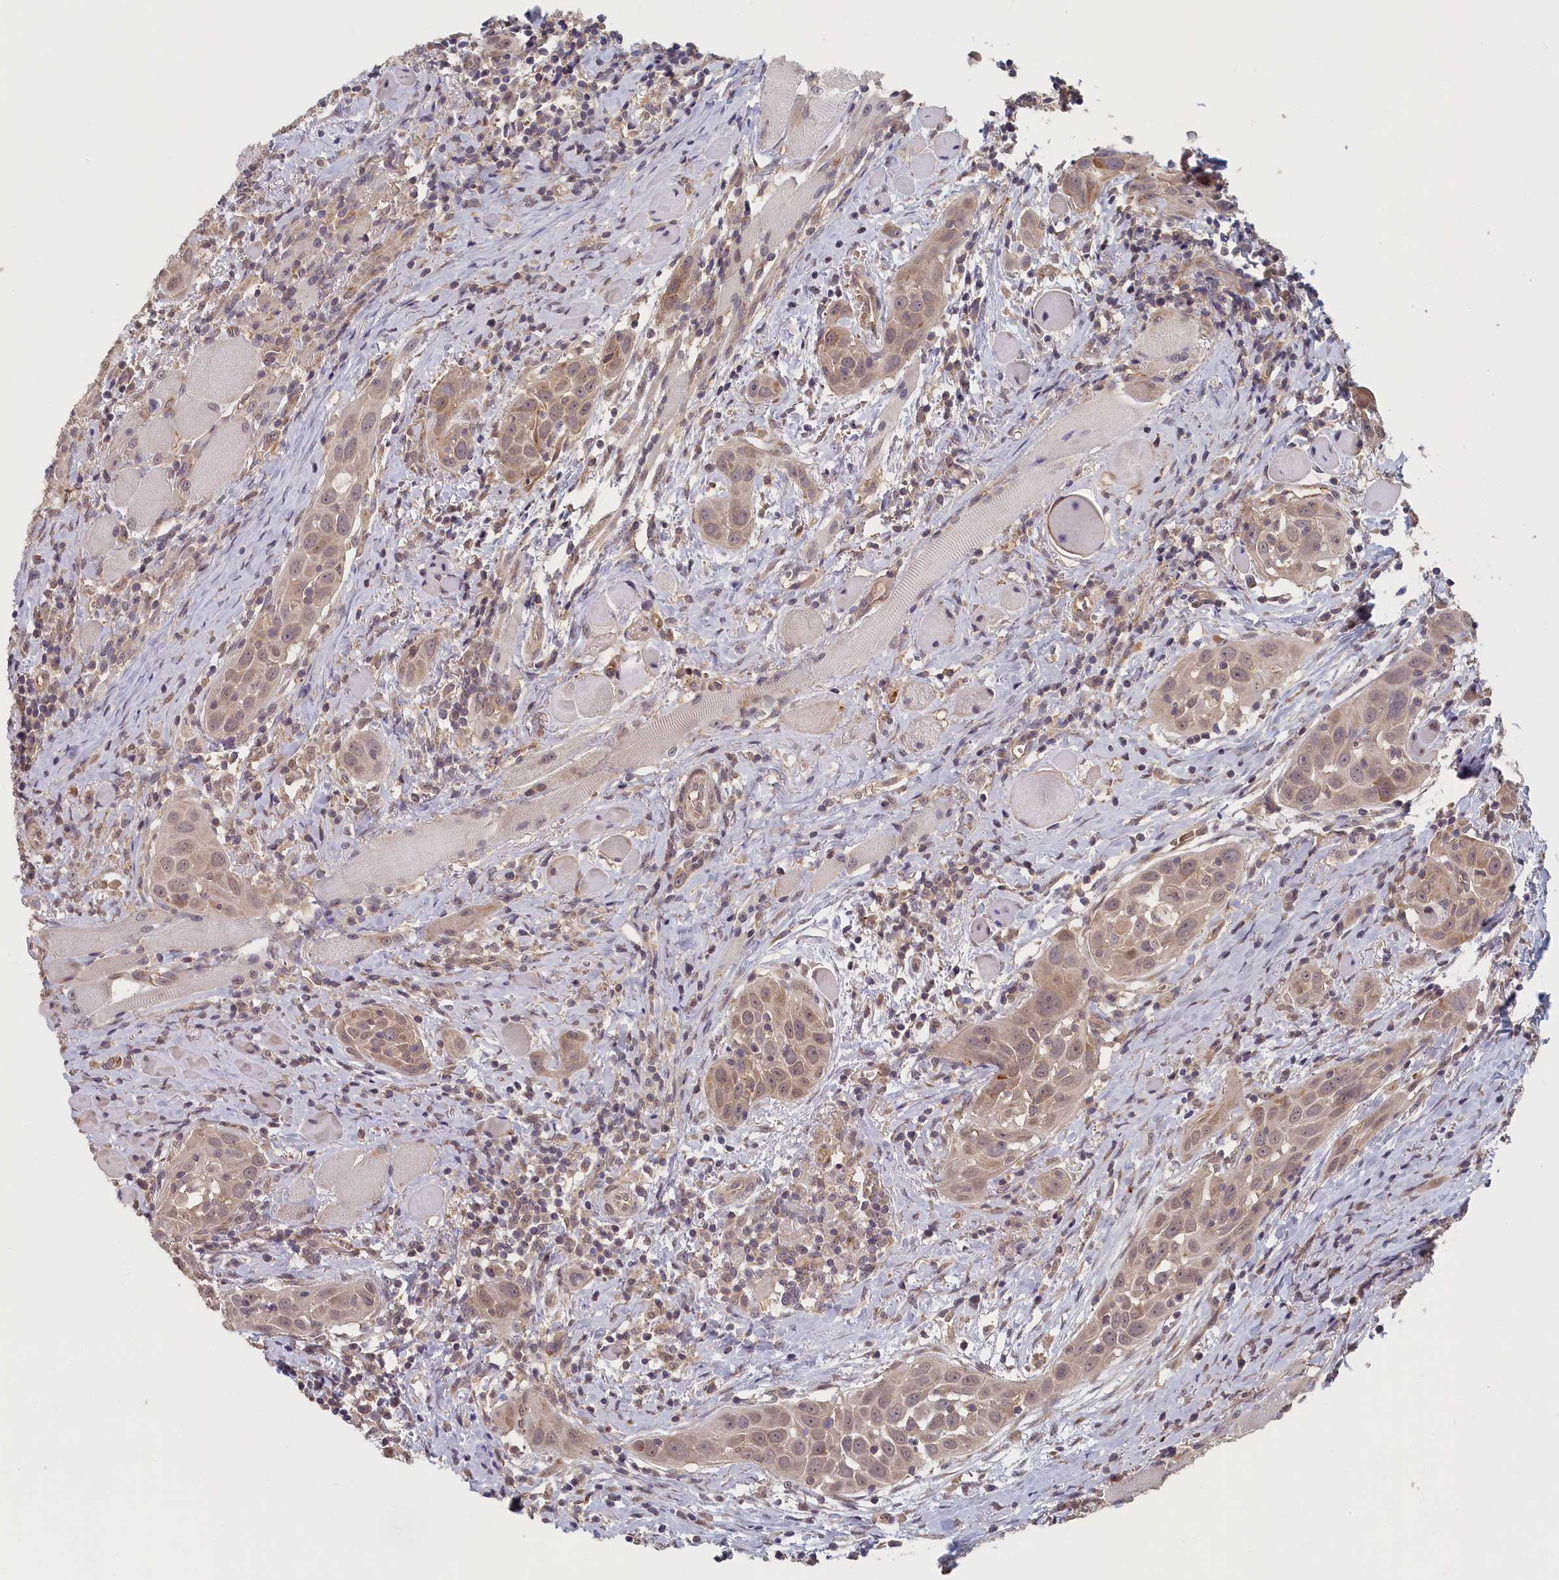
{"staining": {"intensity": "weak", "quantity": ">75%", "location": "cytoplasmic/membranous"}, "tissue": "head and neck cancer", "cell_type": "Tumor cells", "image_type": "cancer", "snomed": [{"axis": "morphology", "description": "Squamous cell carcinoma, NOS"}, {"axis": "topography", "description": "Oral tissue"}, {"axis": "topography", "description": "Head-Neck"}], "caption": "Immunohistochemical staining of human head and neck cancer displays weak cytoplasmic/membranous protein expression in approximately >75% of tumor cells.", "gene": "STX16", "patient": {"sex": "female", "age": 50}}